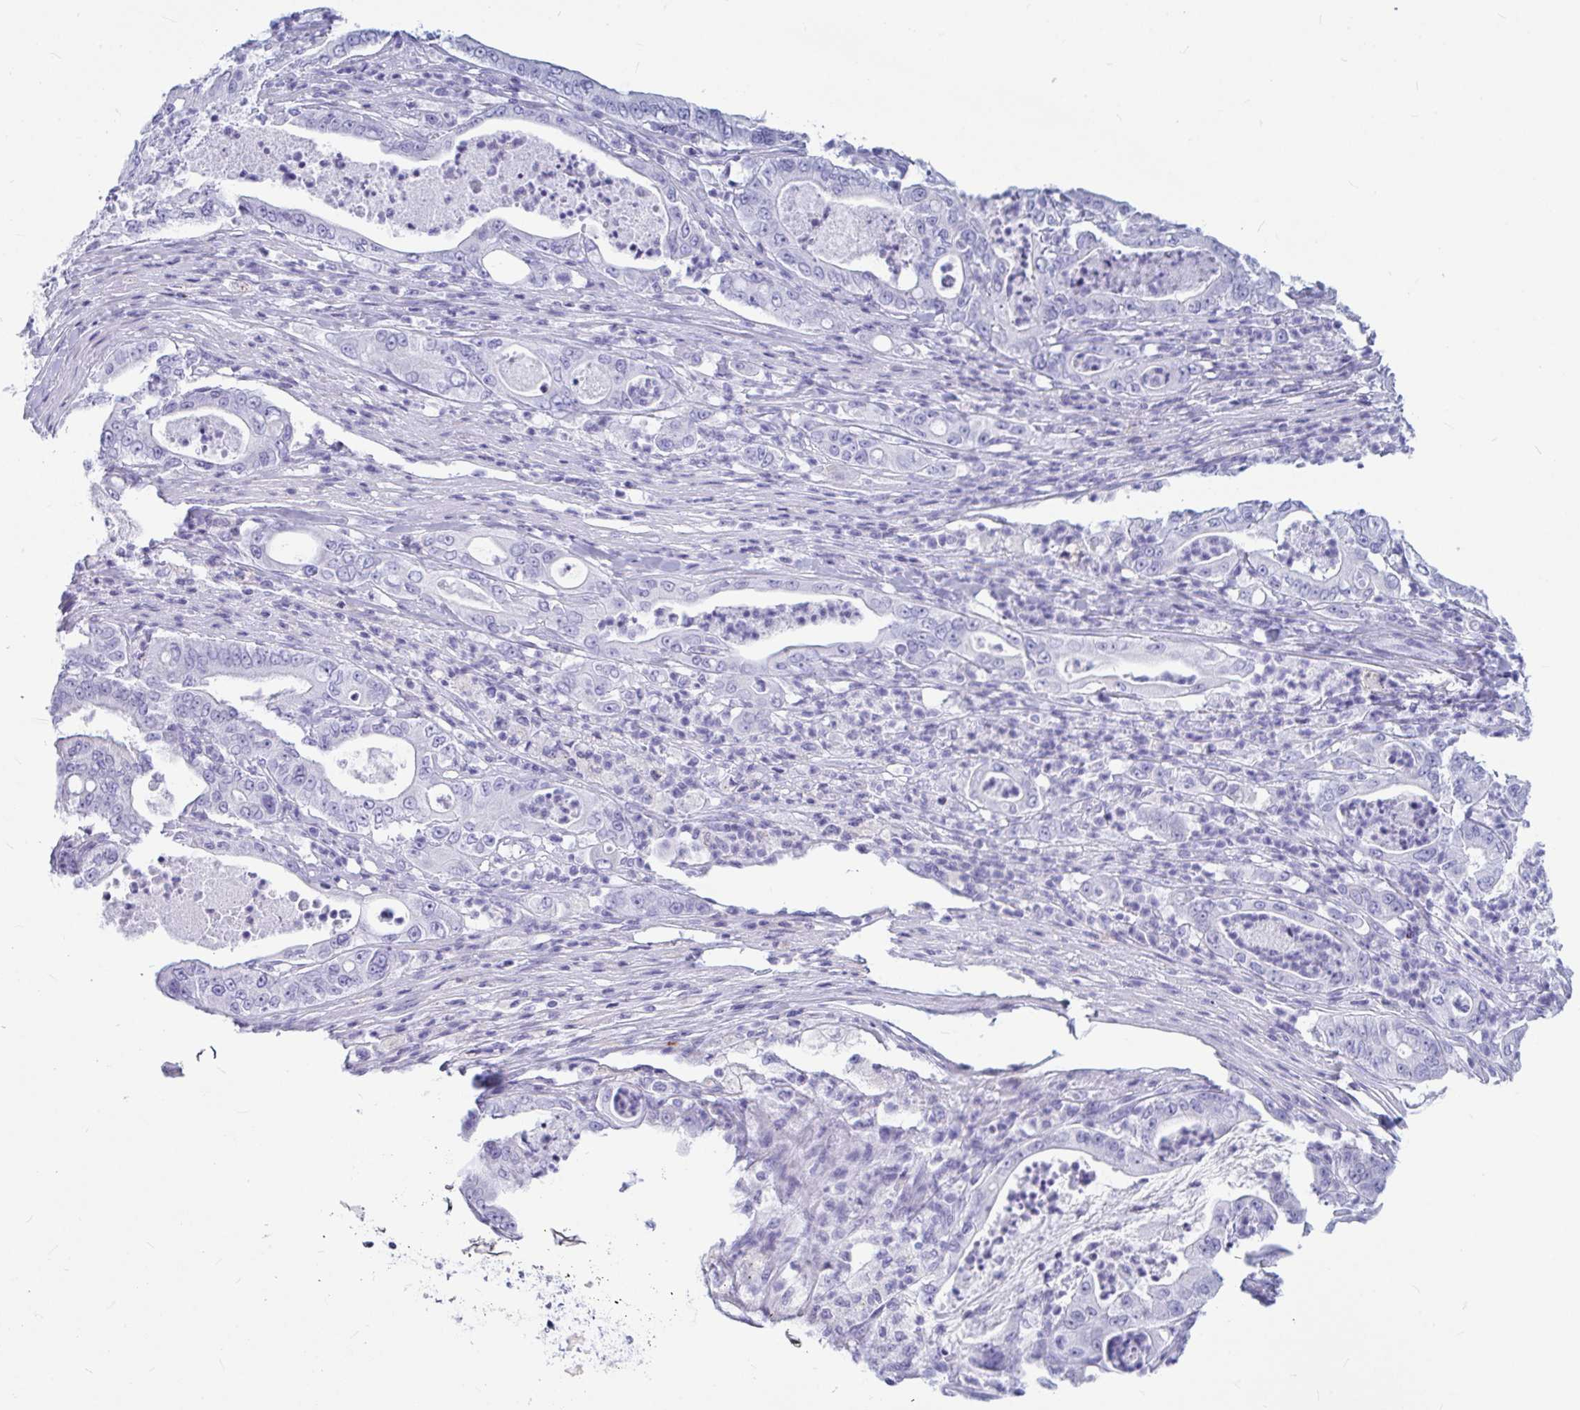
{"staining": {"intensity": "negative", "quantity": "none", "location": "none"}, "tissue": "pancreatic cancer", "cell_type": "Tumor cells", "image_type": "cancer", "snomed": [{"axis": "morphology", "description": "Adenocarcinoma, NOS"}, {"axis": "topography", "description": "Pancreas"}], "caption": "An image of human pancreatic cancer is negative for staining in tumor cells. (DAB (3,3'-diaminobenzidine) immunohistochemistry (IHC) with hematoxylin counter stain).", "gene": "OR5J2", "patient": {"sex": "male", "age": 71}}